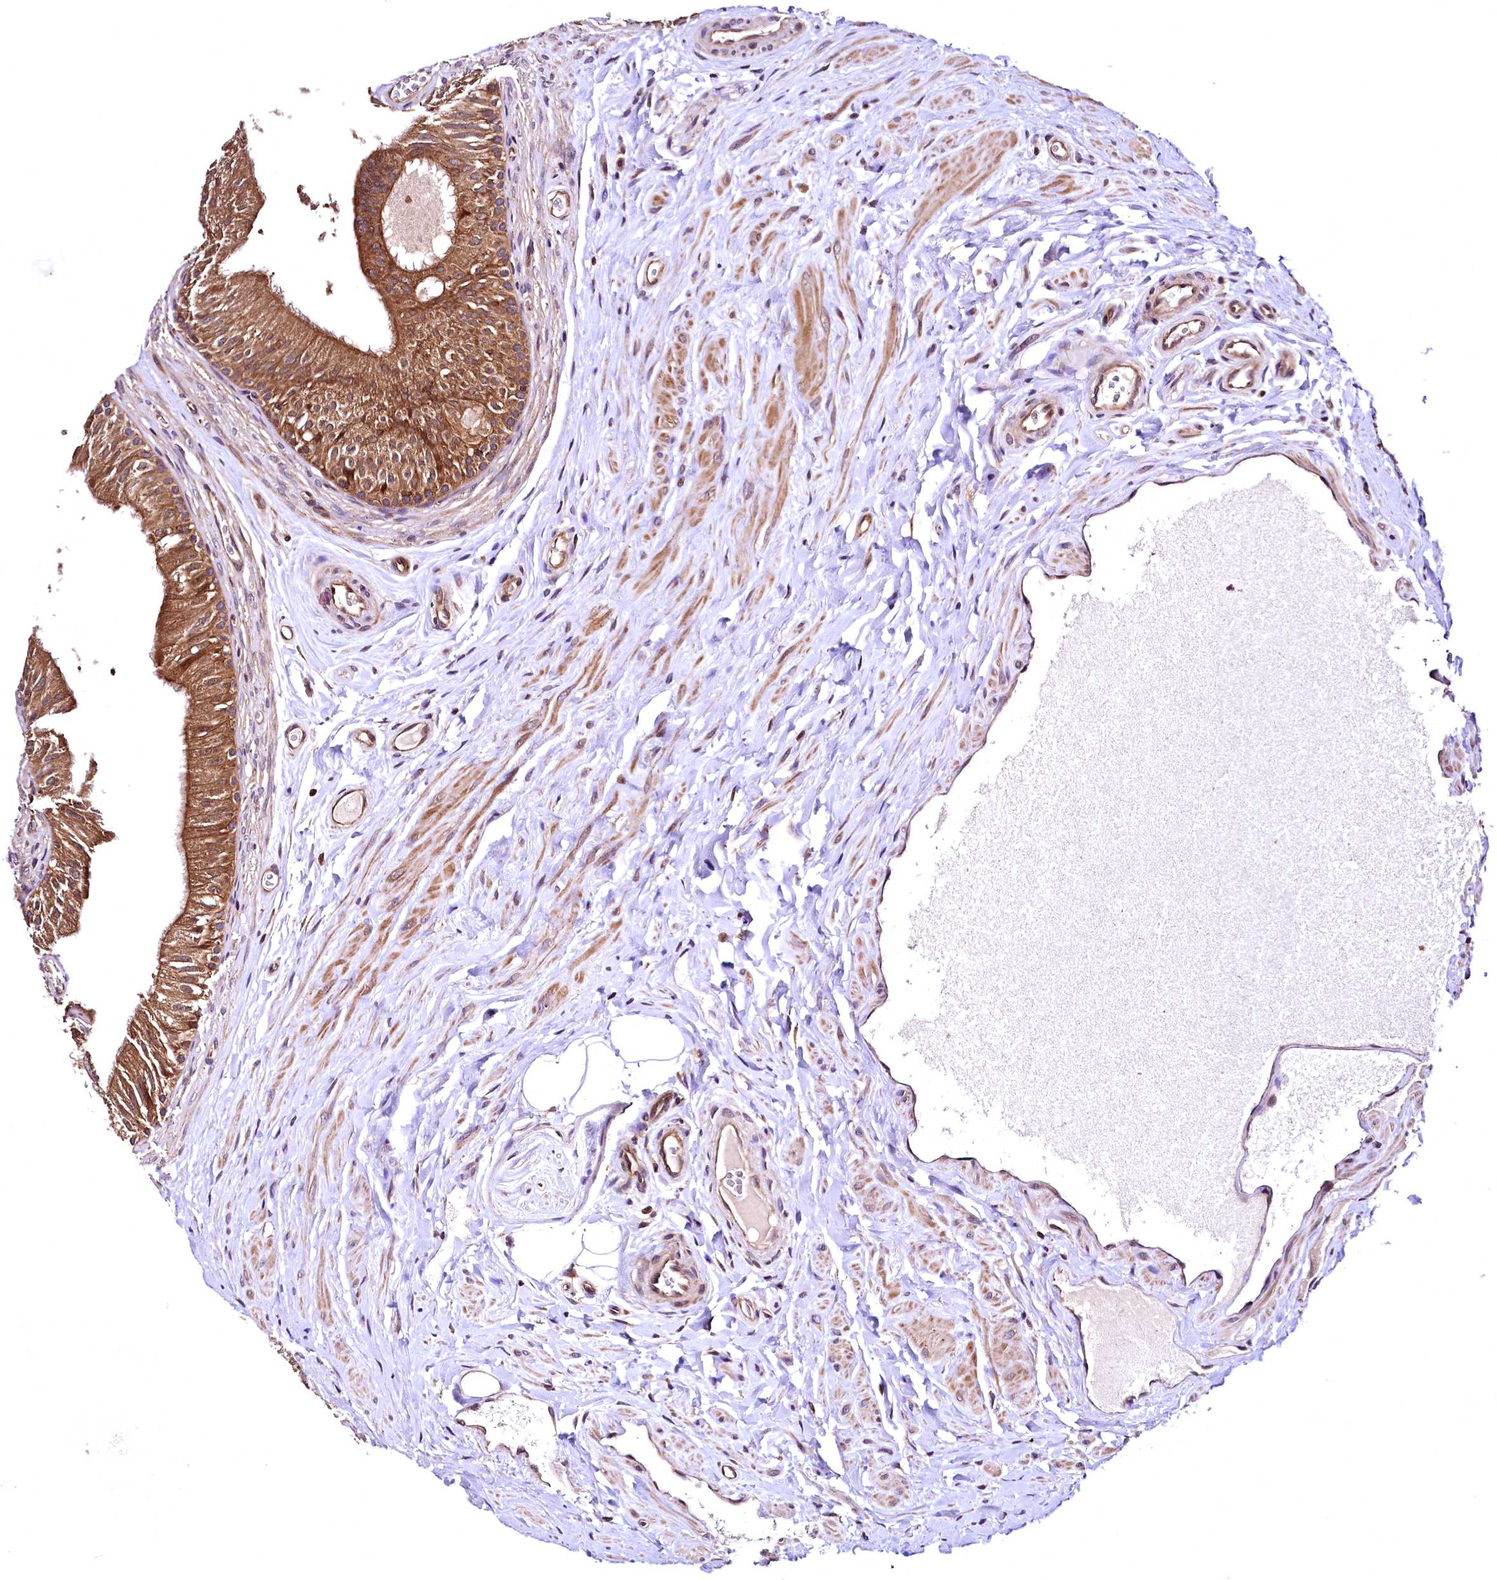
{"staining": {"intensity": "strong", "quantity": ">75%", "location": "cytoplasmic/membranous"}, "tissue": "epididymis", "cell_type": "Glandular cells", "image_type": "normal", "snomed": [{"axis": "morphology", "description": "Normal tissue, NOS"}, {"axis": "topography", "description": "Epididymis"}], "caption": "Immunohistochemistry histopathology image of benign epididymis: human epididymis stained using IHC displays high levels of strong protein expression localized specifically in the cytoplasmic/membranous of glandular cells, appearing as a cytoplasmic/membranous brown color.", "gene": "LRSAM1", "patient": {"sex": "male", "age": 46}}